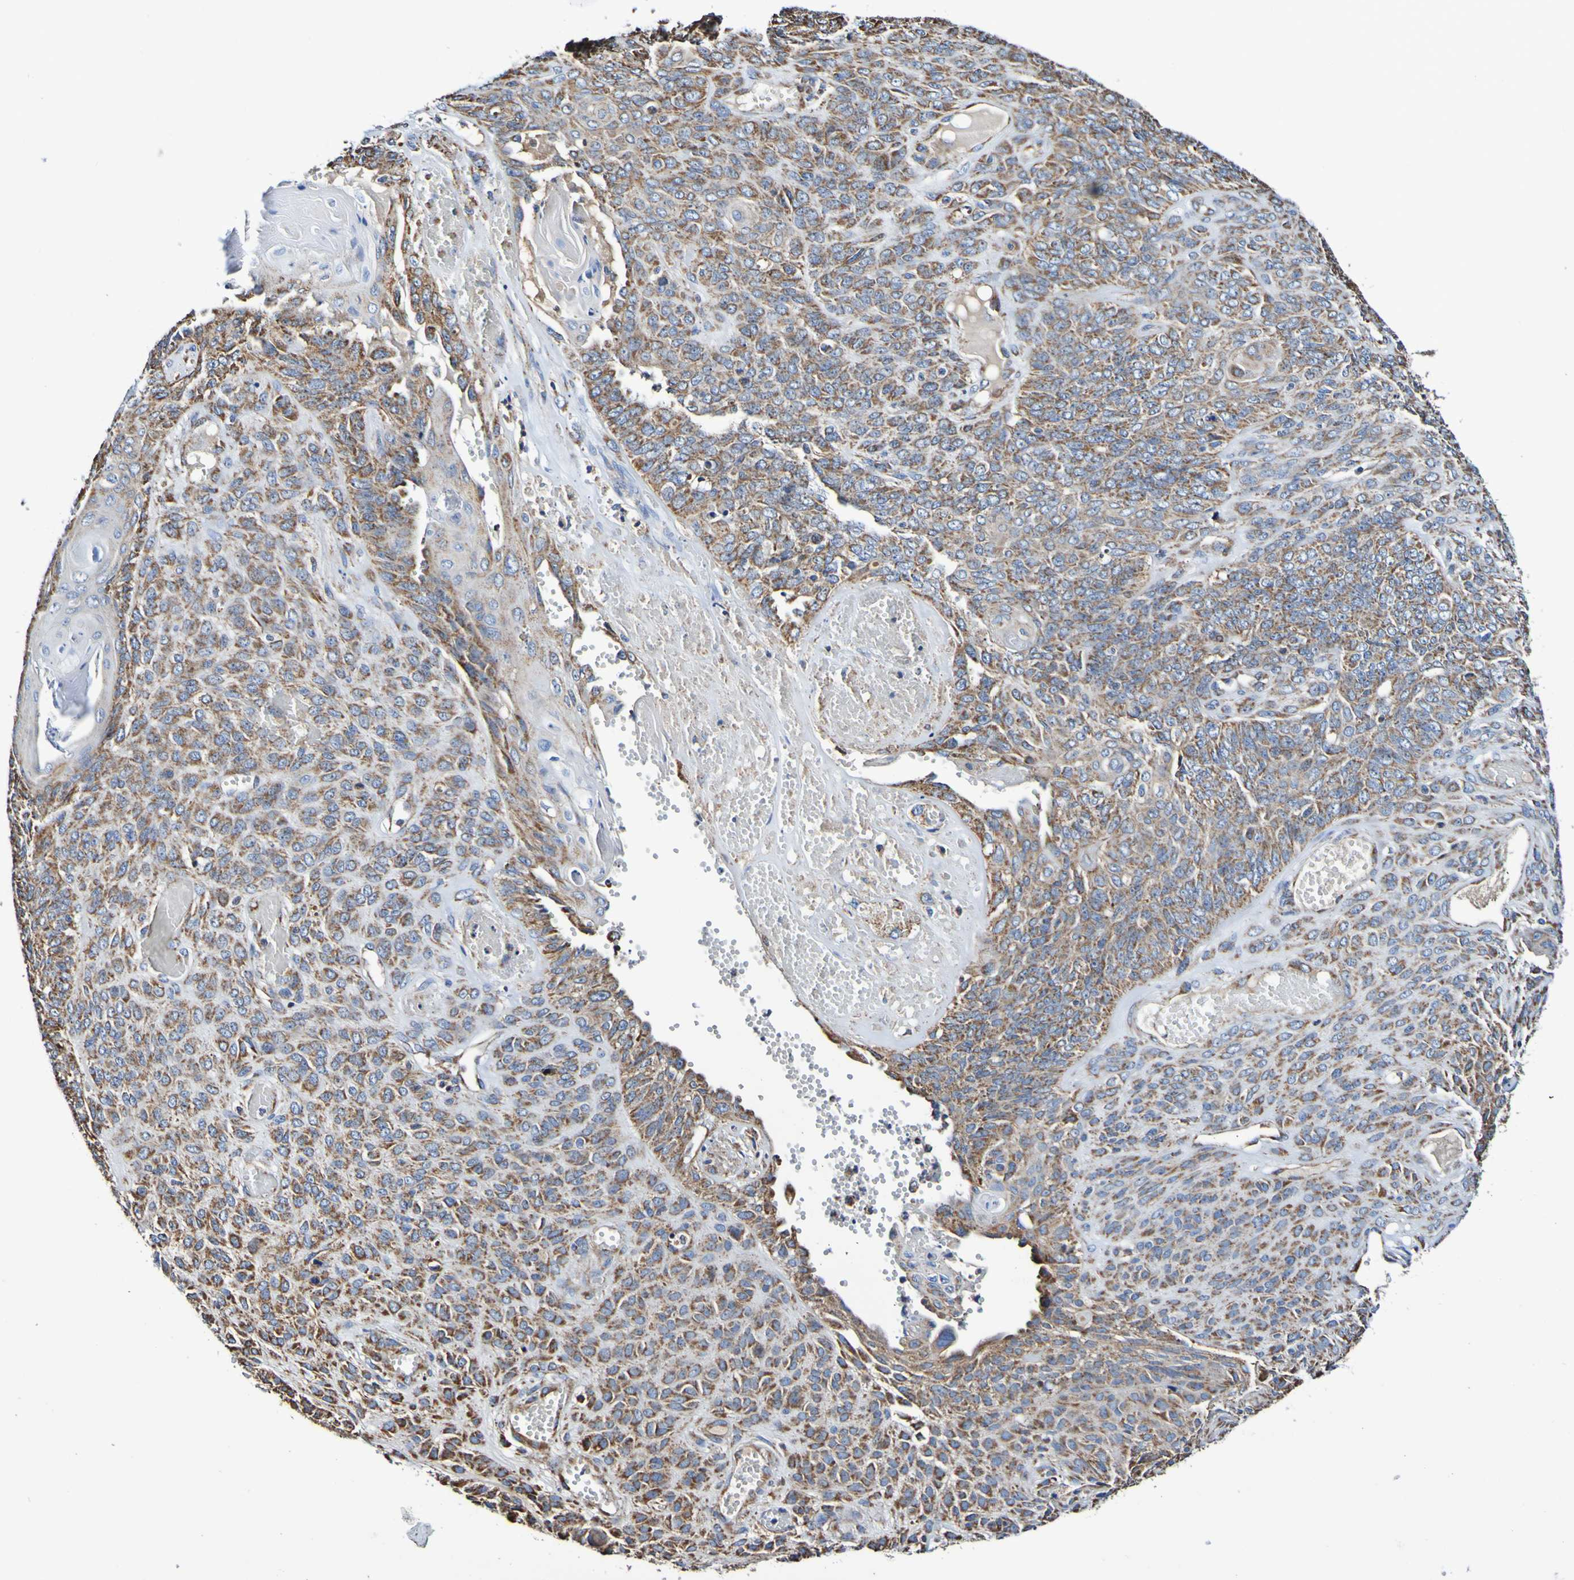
{"staining": {"intensity": "strong", "quantity": "25%-75%", "location": "cytoplasmic/membranous"}, "tissue": "endometrial cancer", "cell_type": "Tumor cells", "image_type": "cancer", "snomed": [{"axis": "morphology", "description": "Adenocarcinoma, NOS"}, {"axis": "topography", "description": "Endometrium"}], "caption": "The micrograph reveals a brown stain indicating the presence of a protein in the cytoplasmic/membranous of tumor cells in endometrial adenocarcinoma. (brown staining indicates protein expression, while blue staining denotes nuclei).", "gene": "IL18R1", "patient": {"sex": "female", "age": 32}}